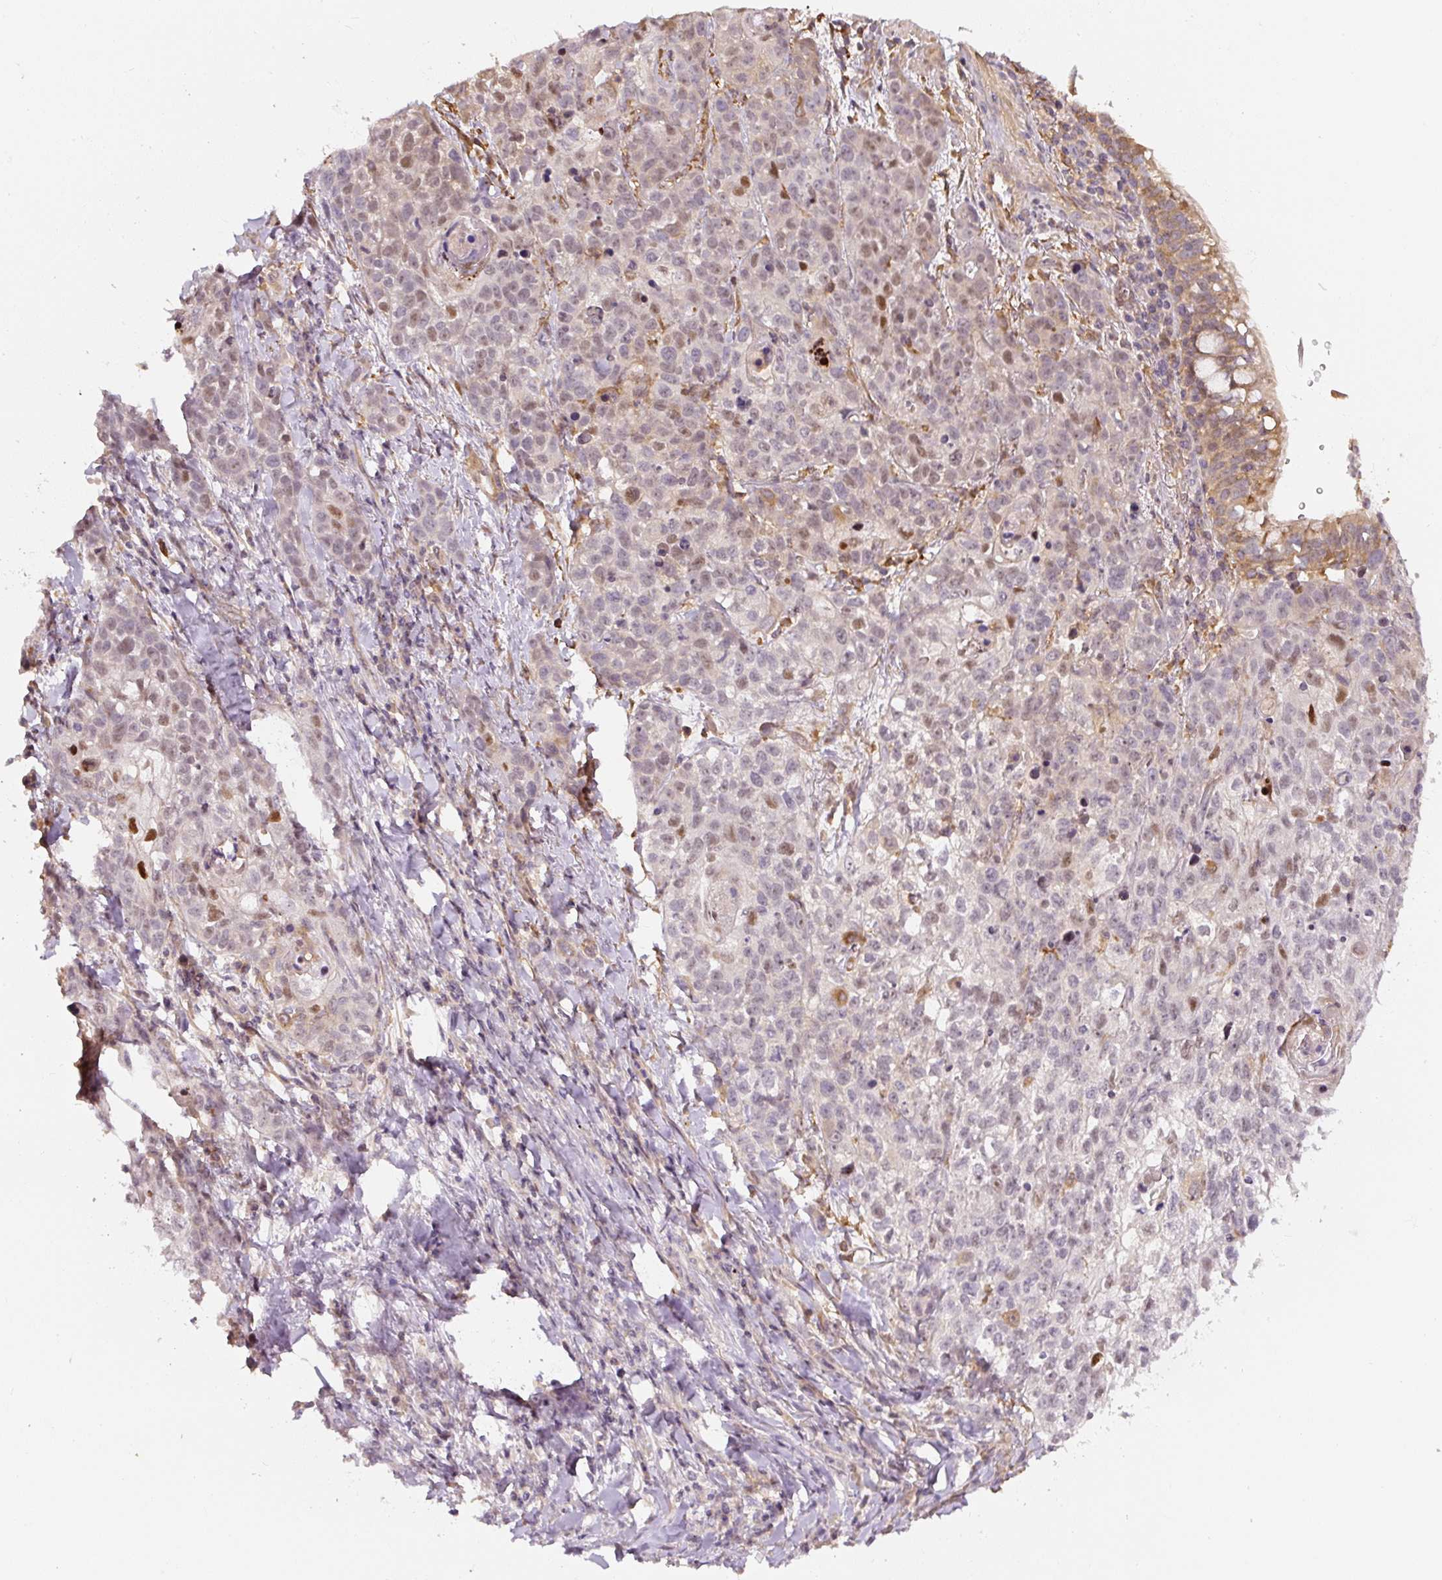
{"staining": {"intensity": "moderate", "quantity": "25%-75%", "location": "nuclear"}, "tissue": "lung cancer", "cell_type": "Tumor cells", "image_type": "cancer", "snomed": [{"axis": "morphology", "description": "Squamous cell carcinoma, NOS"}, {"axis": "topography", "description": "Lung"}], "caption": "Lung squamous cell carcinoma stained for a protein (brown) displays moderate nuclear positive expression in about 25%-75% of tumor cells.", "gene": "PWWP3B", "patient": {"sex": "male", "age": 74}}